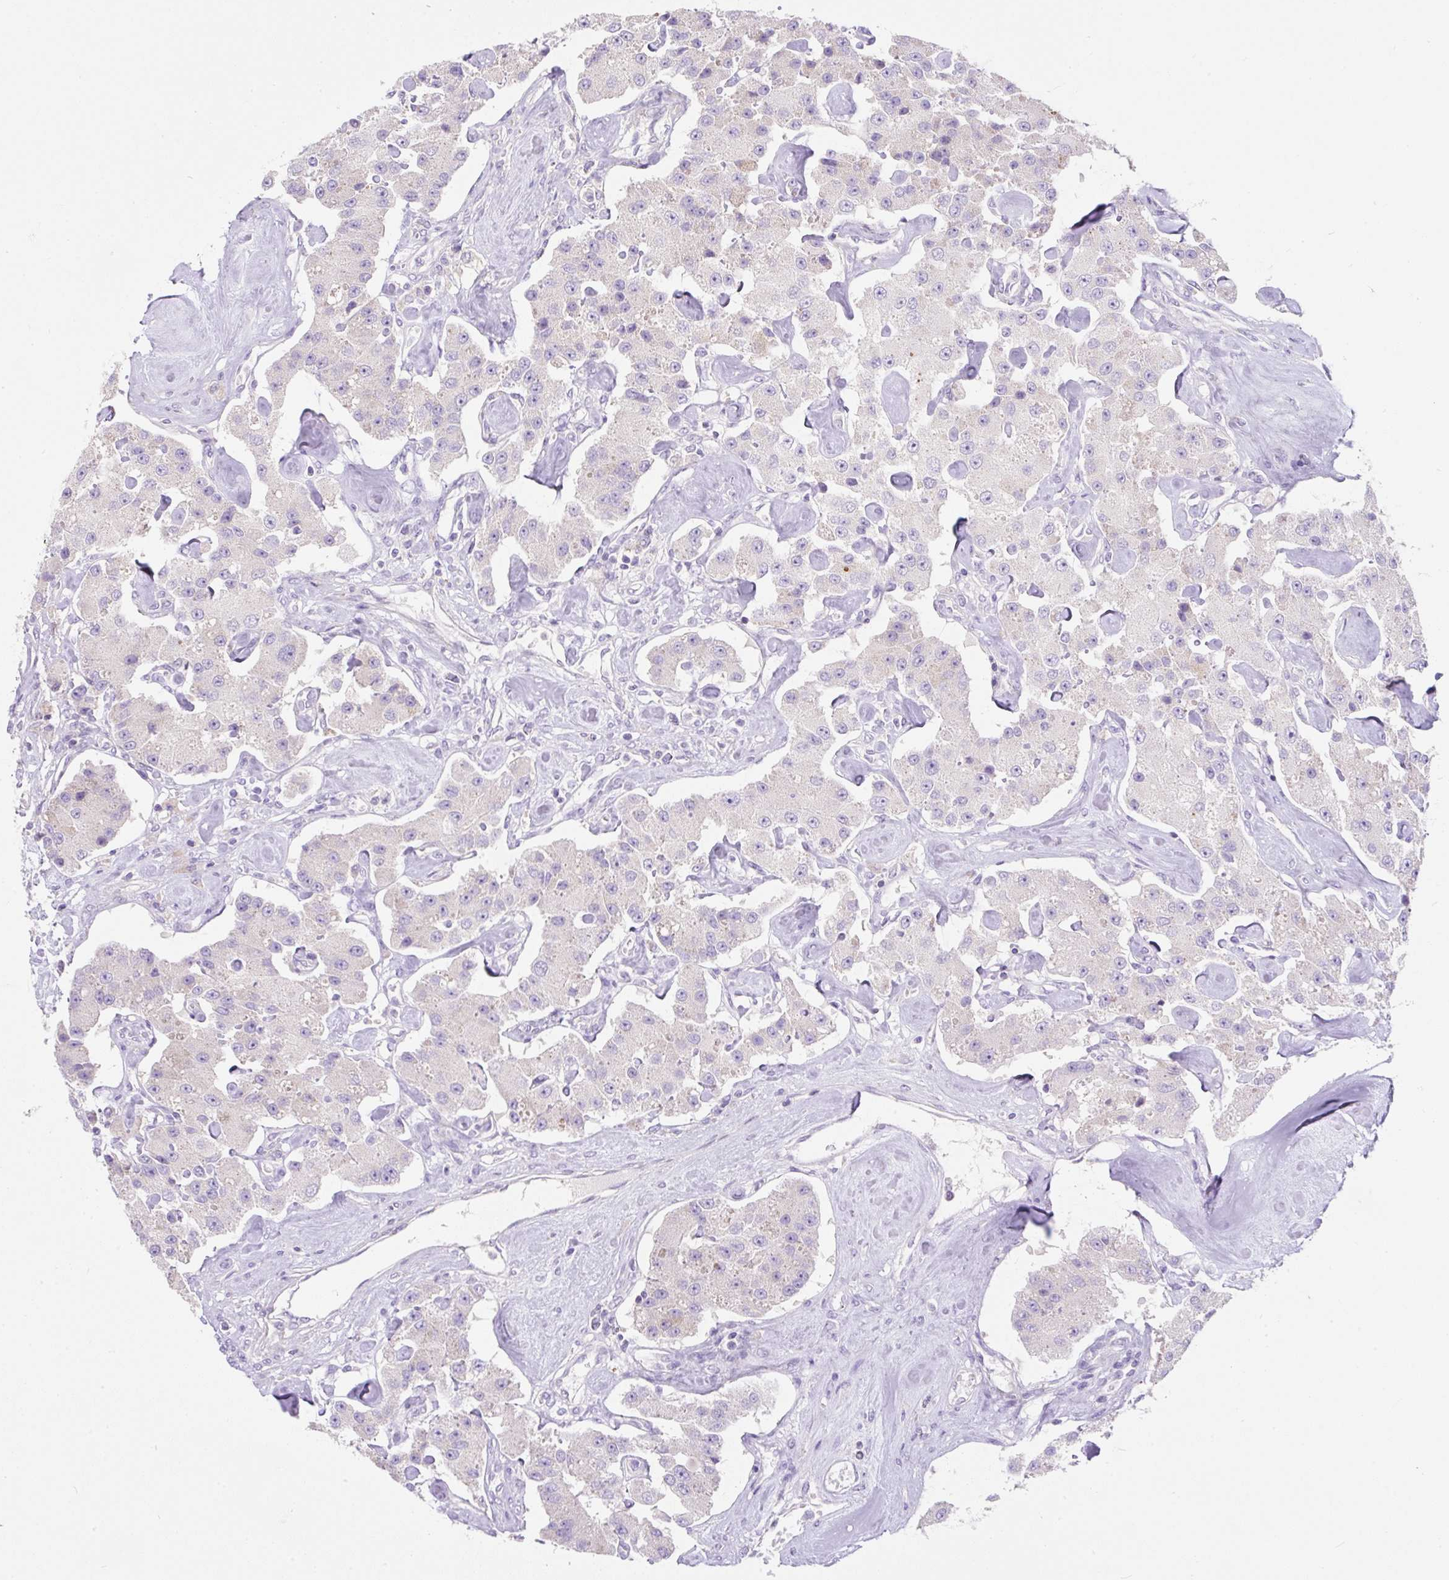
{"staining": {"intensity": "negative", "quantity": "none", "location": "none"}, "tissue": "carcinoid", "cell_type": "Tumor cells", "image_type": "cancer", "snomed": [{"axis": "morphology", "description": "Carcinoid, malignant, NOS"}, {"axis": "topography", "description": "Pancreas"}], "caption": "An immunohistochemistry (IHC) photomicrograph of carcinoid (malignant) is shown. There is no staining in tumor cells of carcinoid (malignant). (DAB (3,3'-diaminobenzidine) immunohistochemistry, high magnification).", "gene": "SUSD5", "patient": {"sex": "male", "age": 41}}